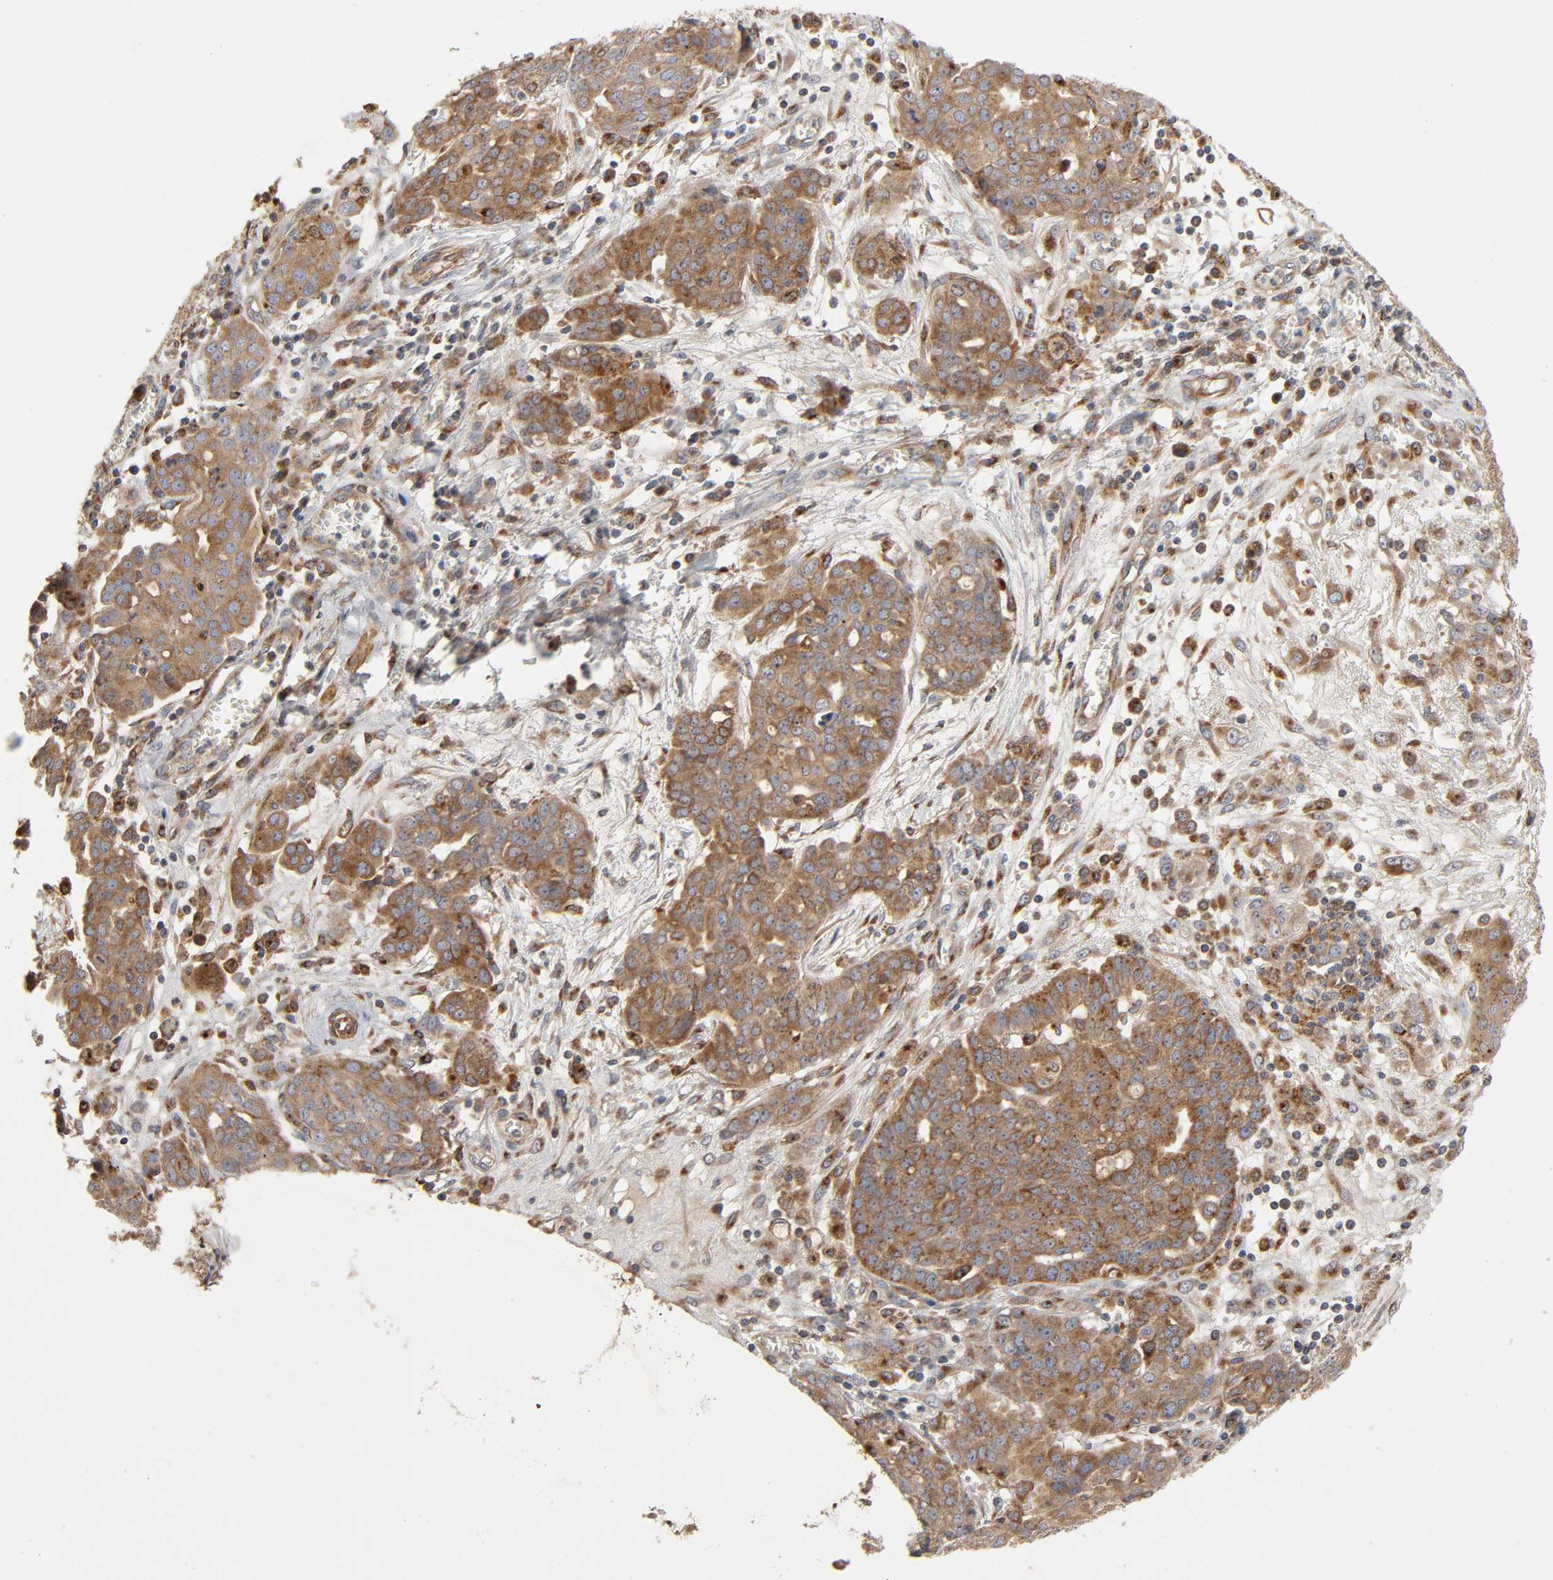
{"staining": {"intensity": "moderate", "quantity": ">75%", "location": "cytoplasmic/membranous"}, "tissue": "ovarian cancer", "cell_type": "Tumor cells", "image_type": "cancer", "snomed": [{"axis": "morphology", "description": "Cystadenocarcinoma, serous, NOS"}, {"axis": "topography", "description": "Soft tissue"}, {"axis": "topography", "description": "Ovary"}], "caption": "This photomicrograph exhibits immunohistochemistry (IHC) staining of ovarian cancer, with medium moderate cytoplasmic/membranous staining in about >75% of tumor cells.", "gene": "GNPTG", "patient": {"sex": "female", "age": 57}}